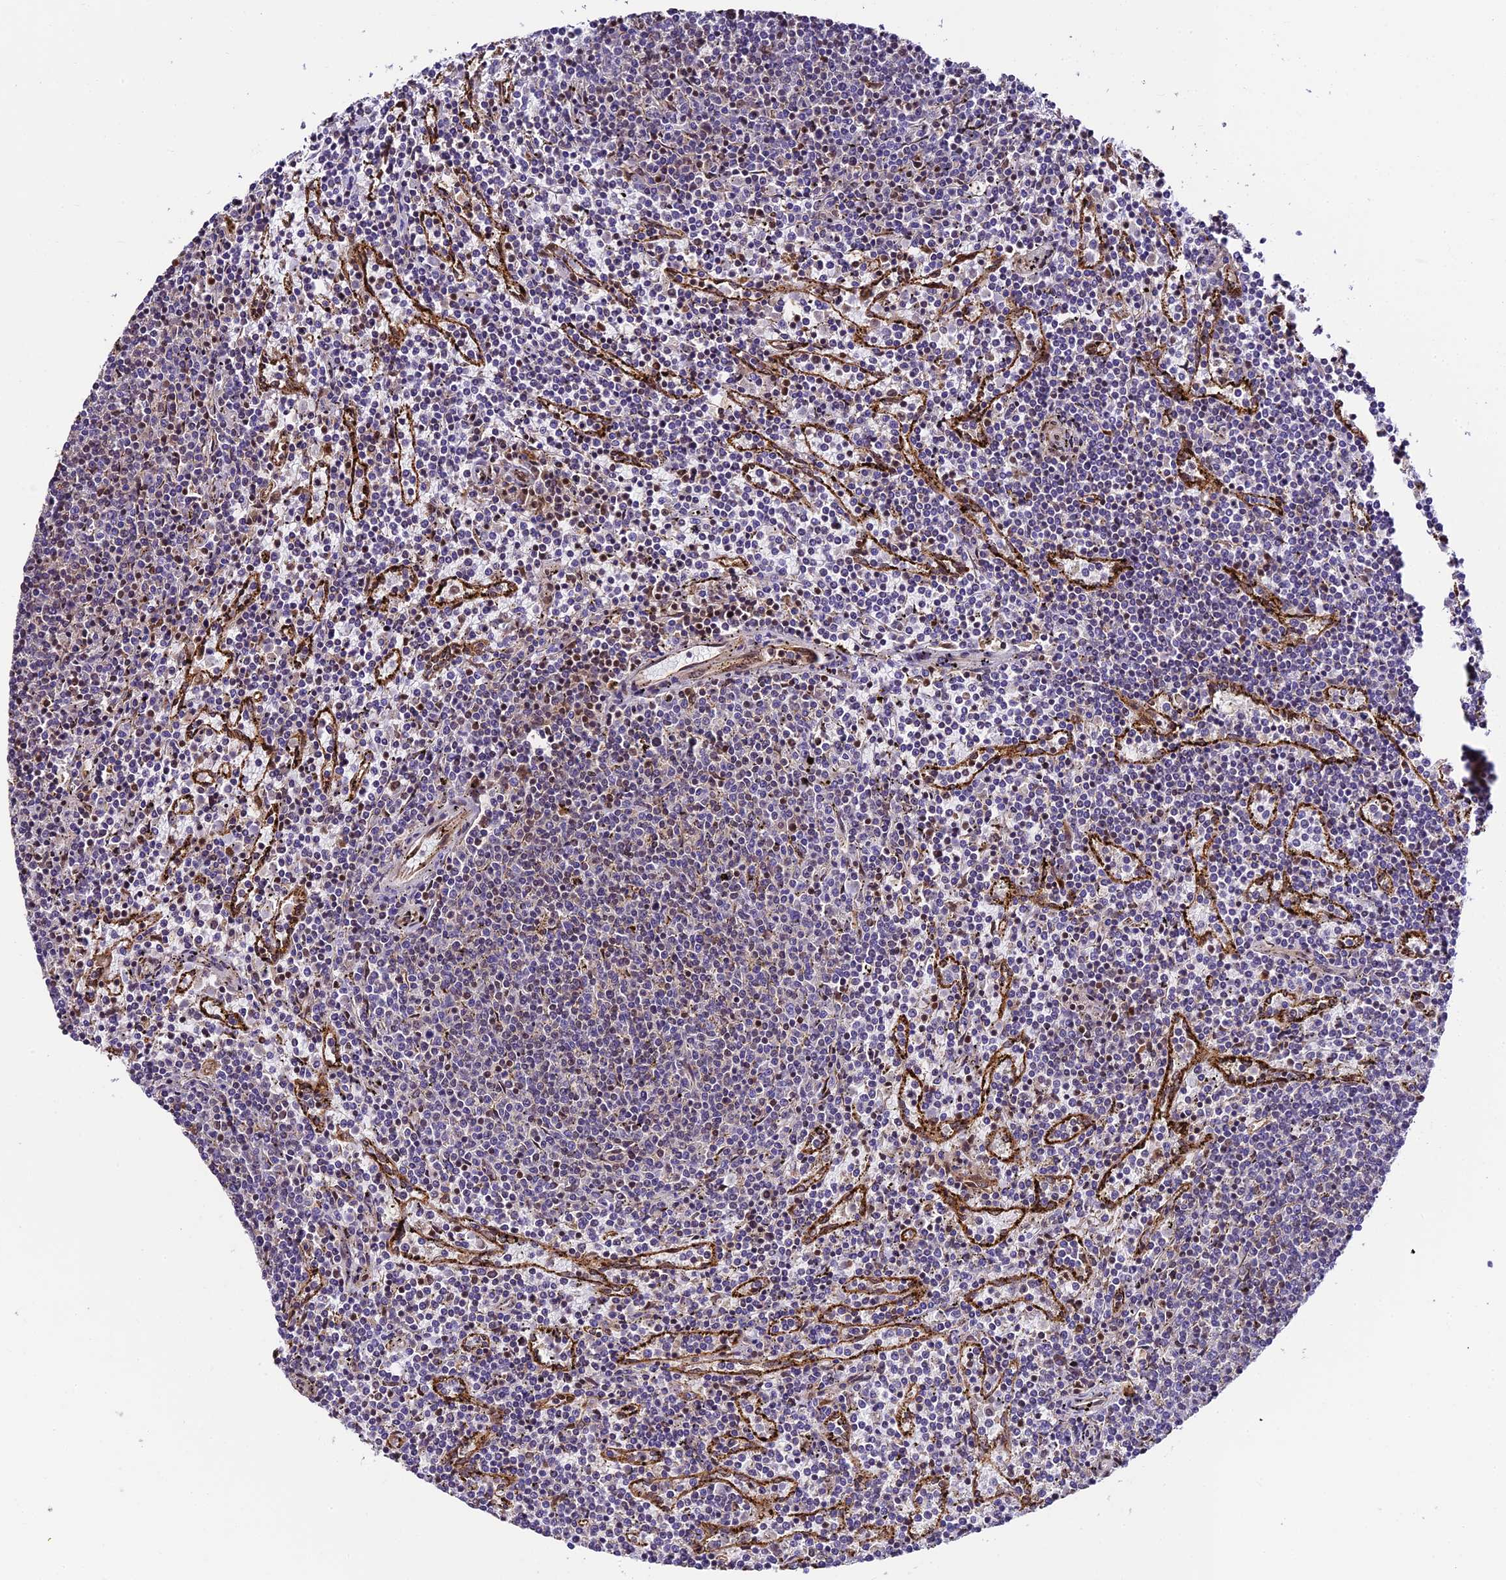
{"staining": {"intensity": "negative", "quantity": "none", "location": "none"}, "tissue": "lymphoma", "cell_type": "Tumor cells", "image_type": "cancer", "snomed": [{"axis": "morphology", "description": "Malignant lymphoma, non-Hodgkin's type, Low grade"}, {"axis": "topography", "description": "Spleen"}], "caption": "This is an IHC histopathology image of low-grade malignant lymphoma, non-Hodgkin's type. There is no staining in tumor cells.", "gene": "TRIM22", "patient": {"sex": "female", "age": 50}}